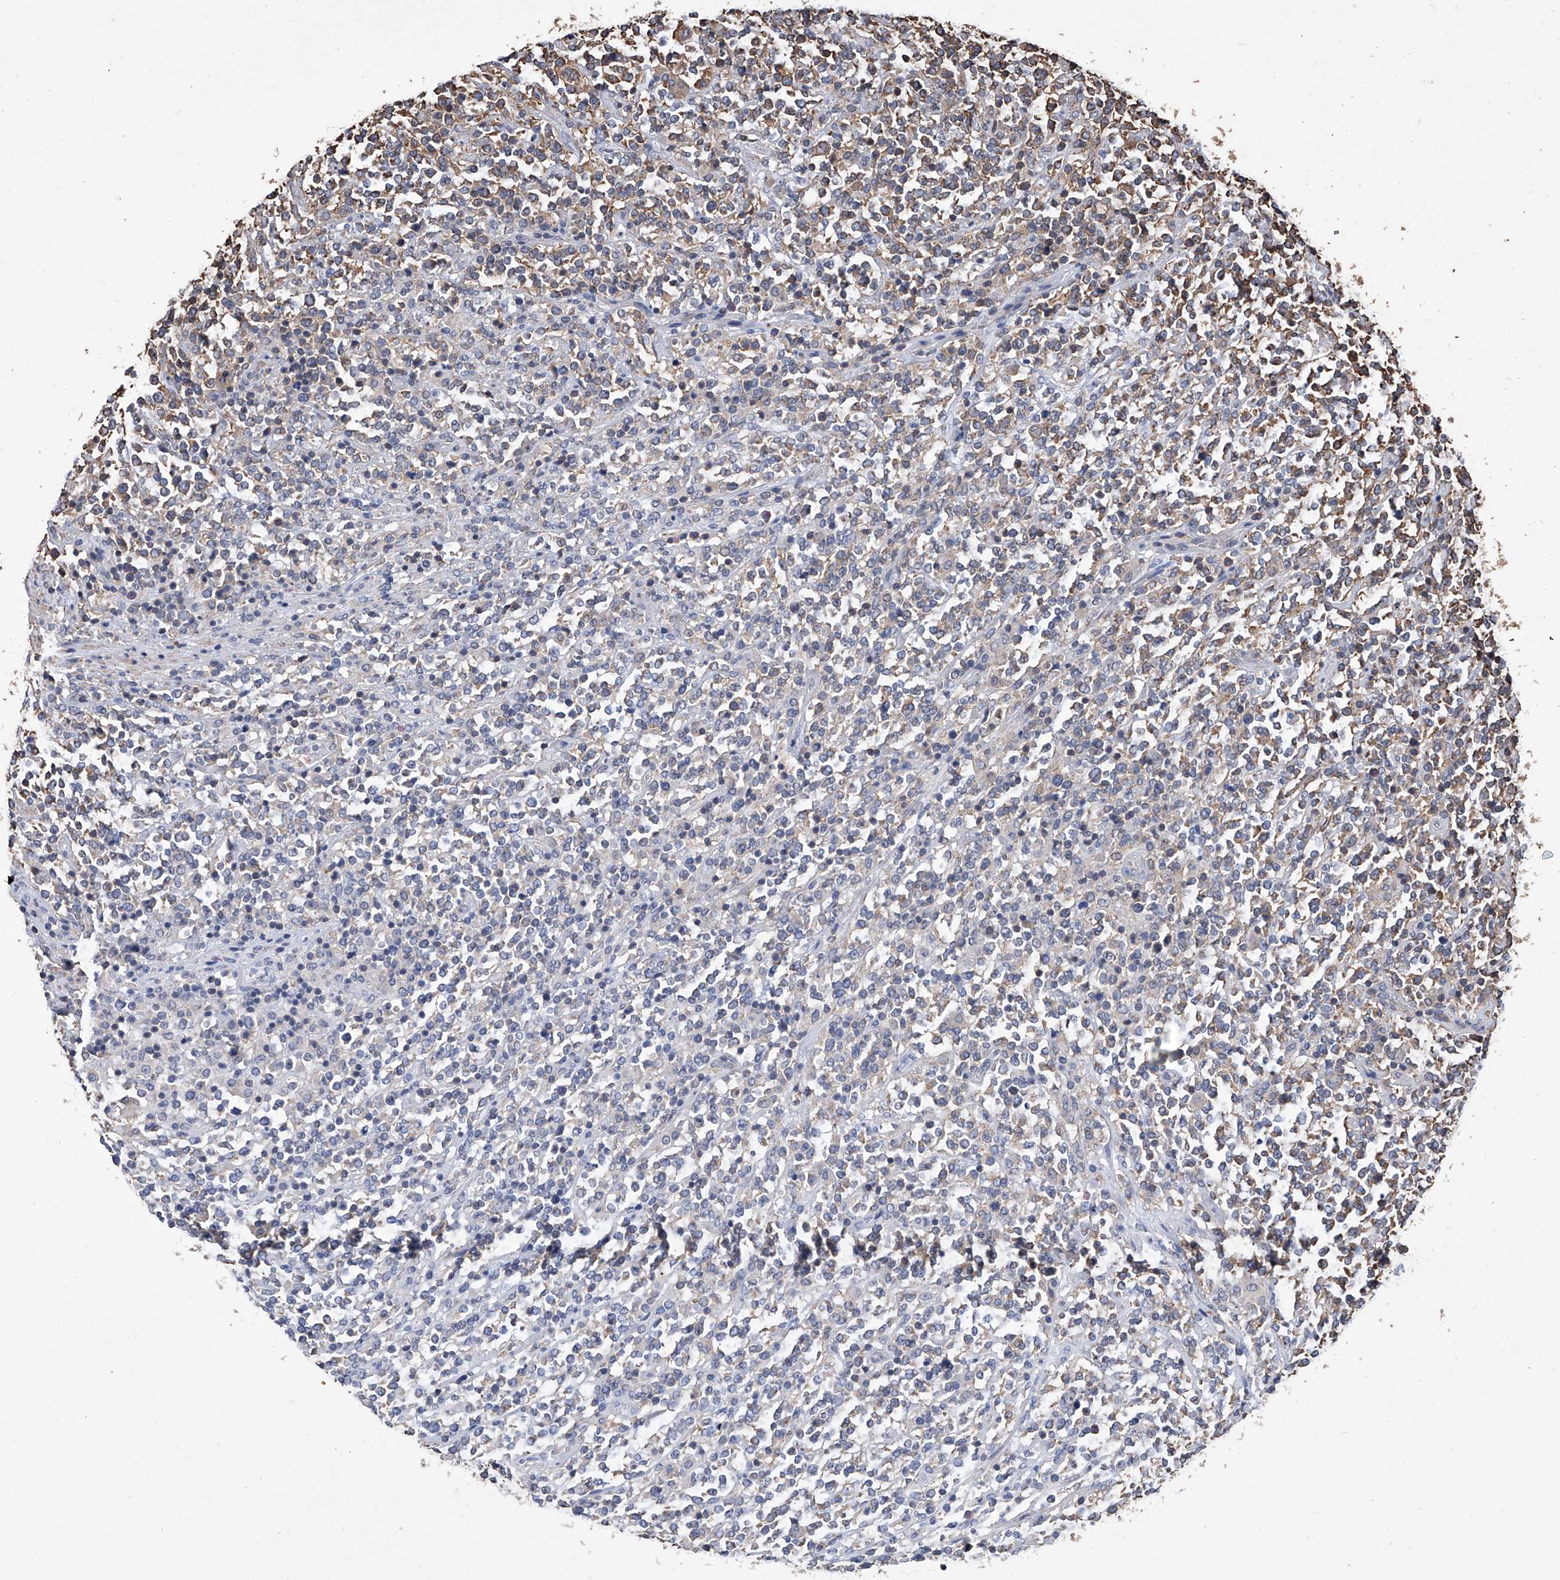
{"staining": {"intensity": "negative", "quantity": "none", "location": "none"}, "tissue": "lymphoma", "cell_type": "Tumor cells", "image_type": "cancer", "snomed": [{"axis": "morphology", "description": "Malignant lymphoma, non-Hodgkin's type, High grade"}, {"axis": "topography", "description": "Soft tissue"}], "caption": "Protein analysis of high-grade malignant lymphoma, non-Hodgkin's type reveals no significant expression in tumor cells.", "gene": "GPT", "patient": {"sex": "male", "age": 18}}